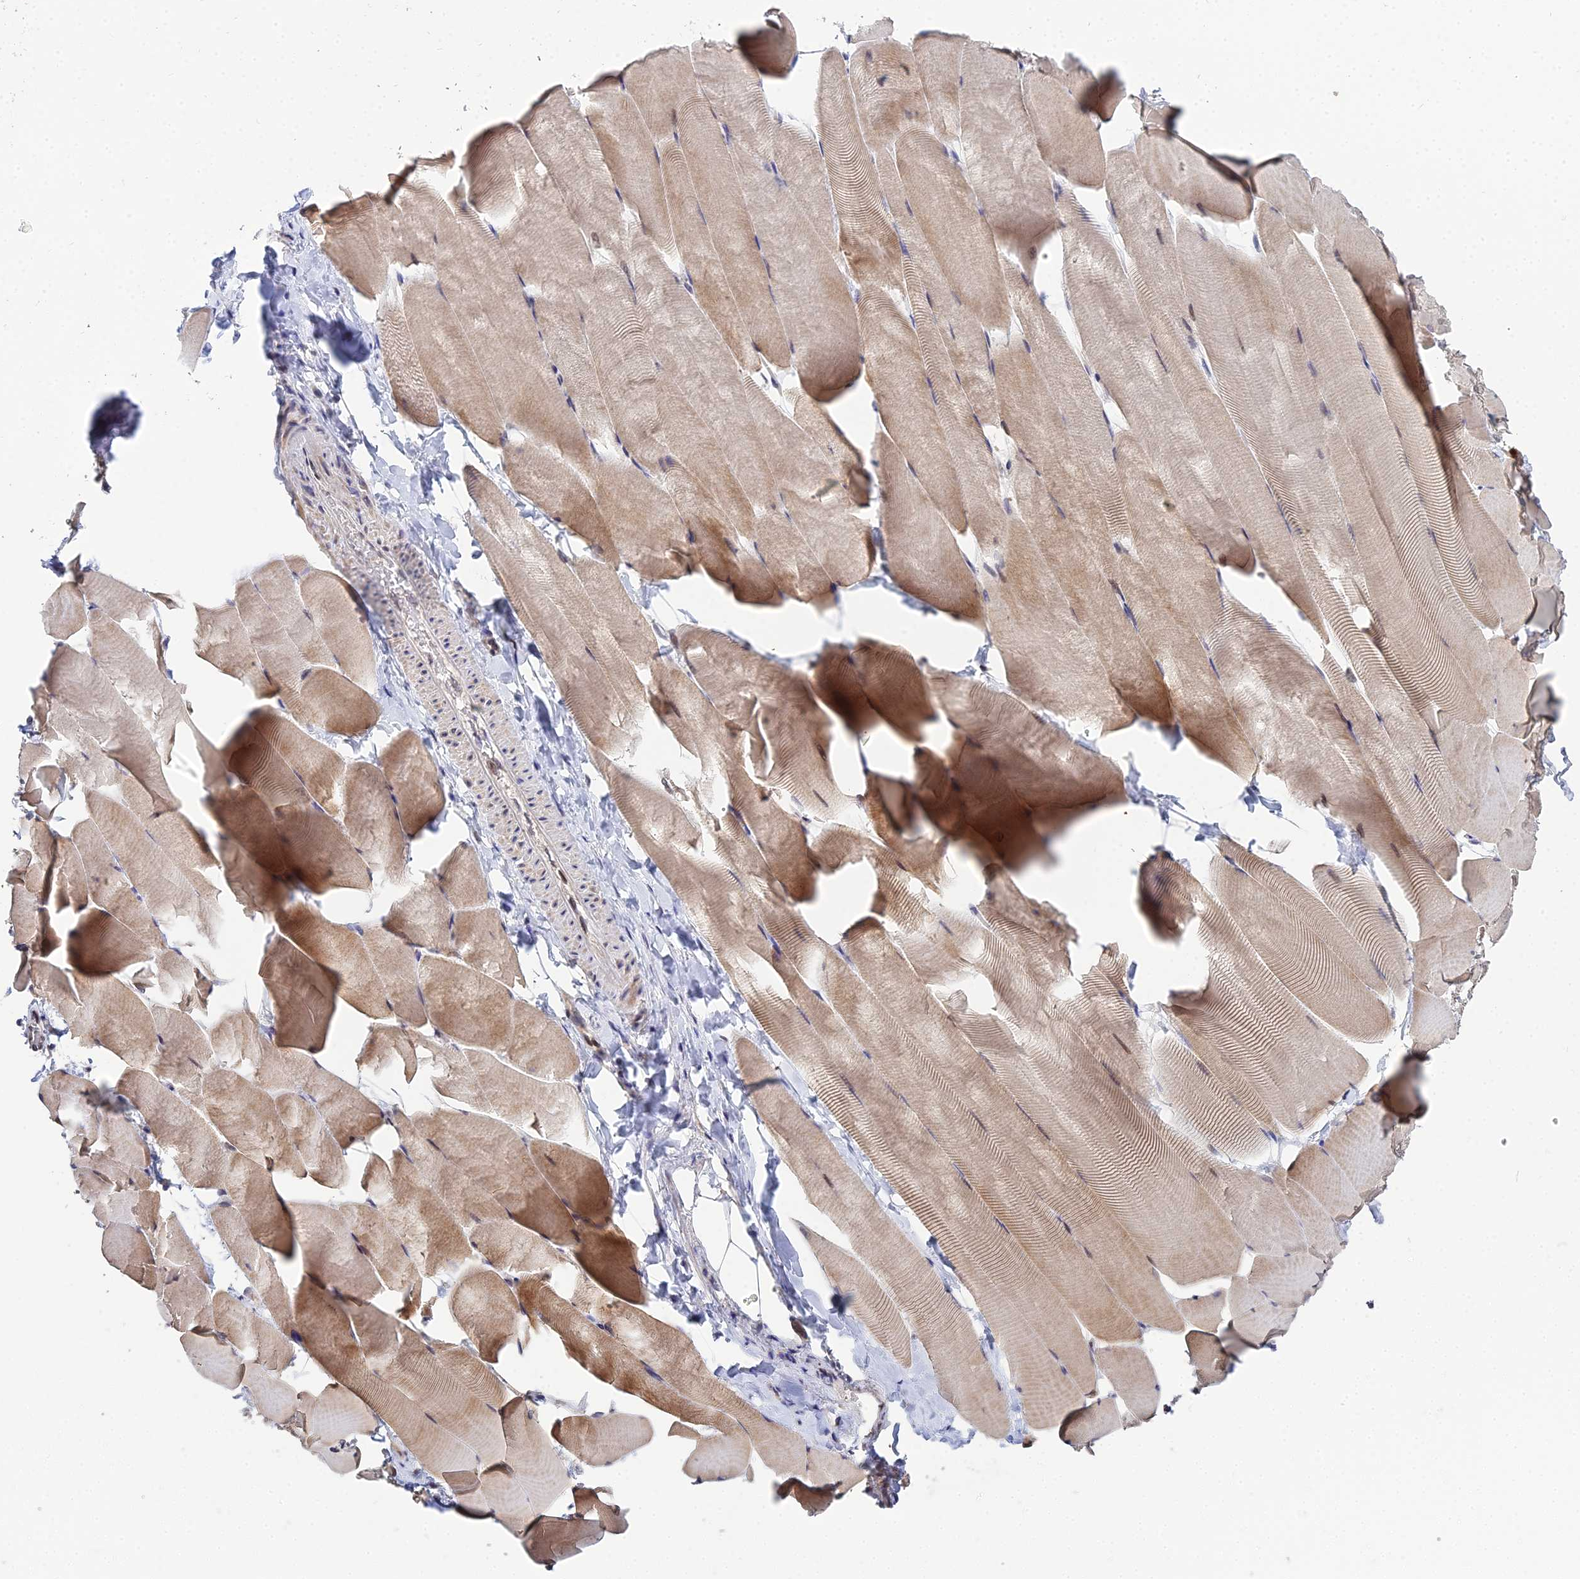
{"staining": {"intensity": "moderate", "quantity": "<25%", "location": "nuclear"}, "tissue": "skeletal muscle", "cell_type": "Myocytes", "image_type": "normal", "snomed": [{"axis": "morphology", "description": "Normal tissue, NOS"}, {"axis": "topography", "description": "Skeletal muscle"}], "caption": "Normal skeletal muscle was stained to show a protein in brown. There is low levels of moderate nuclear expression in about <25% of myocytes.", "gene": "BIVM", "patient": {"sex": "male", "age": 25}}